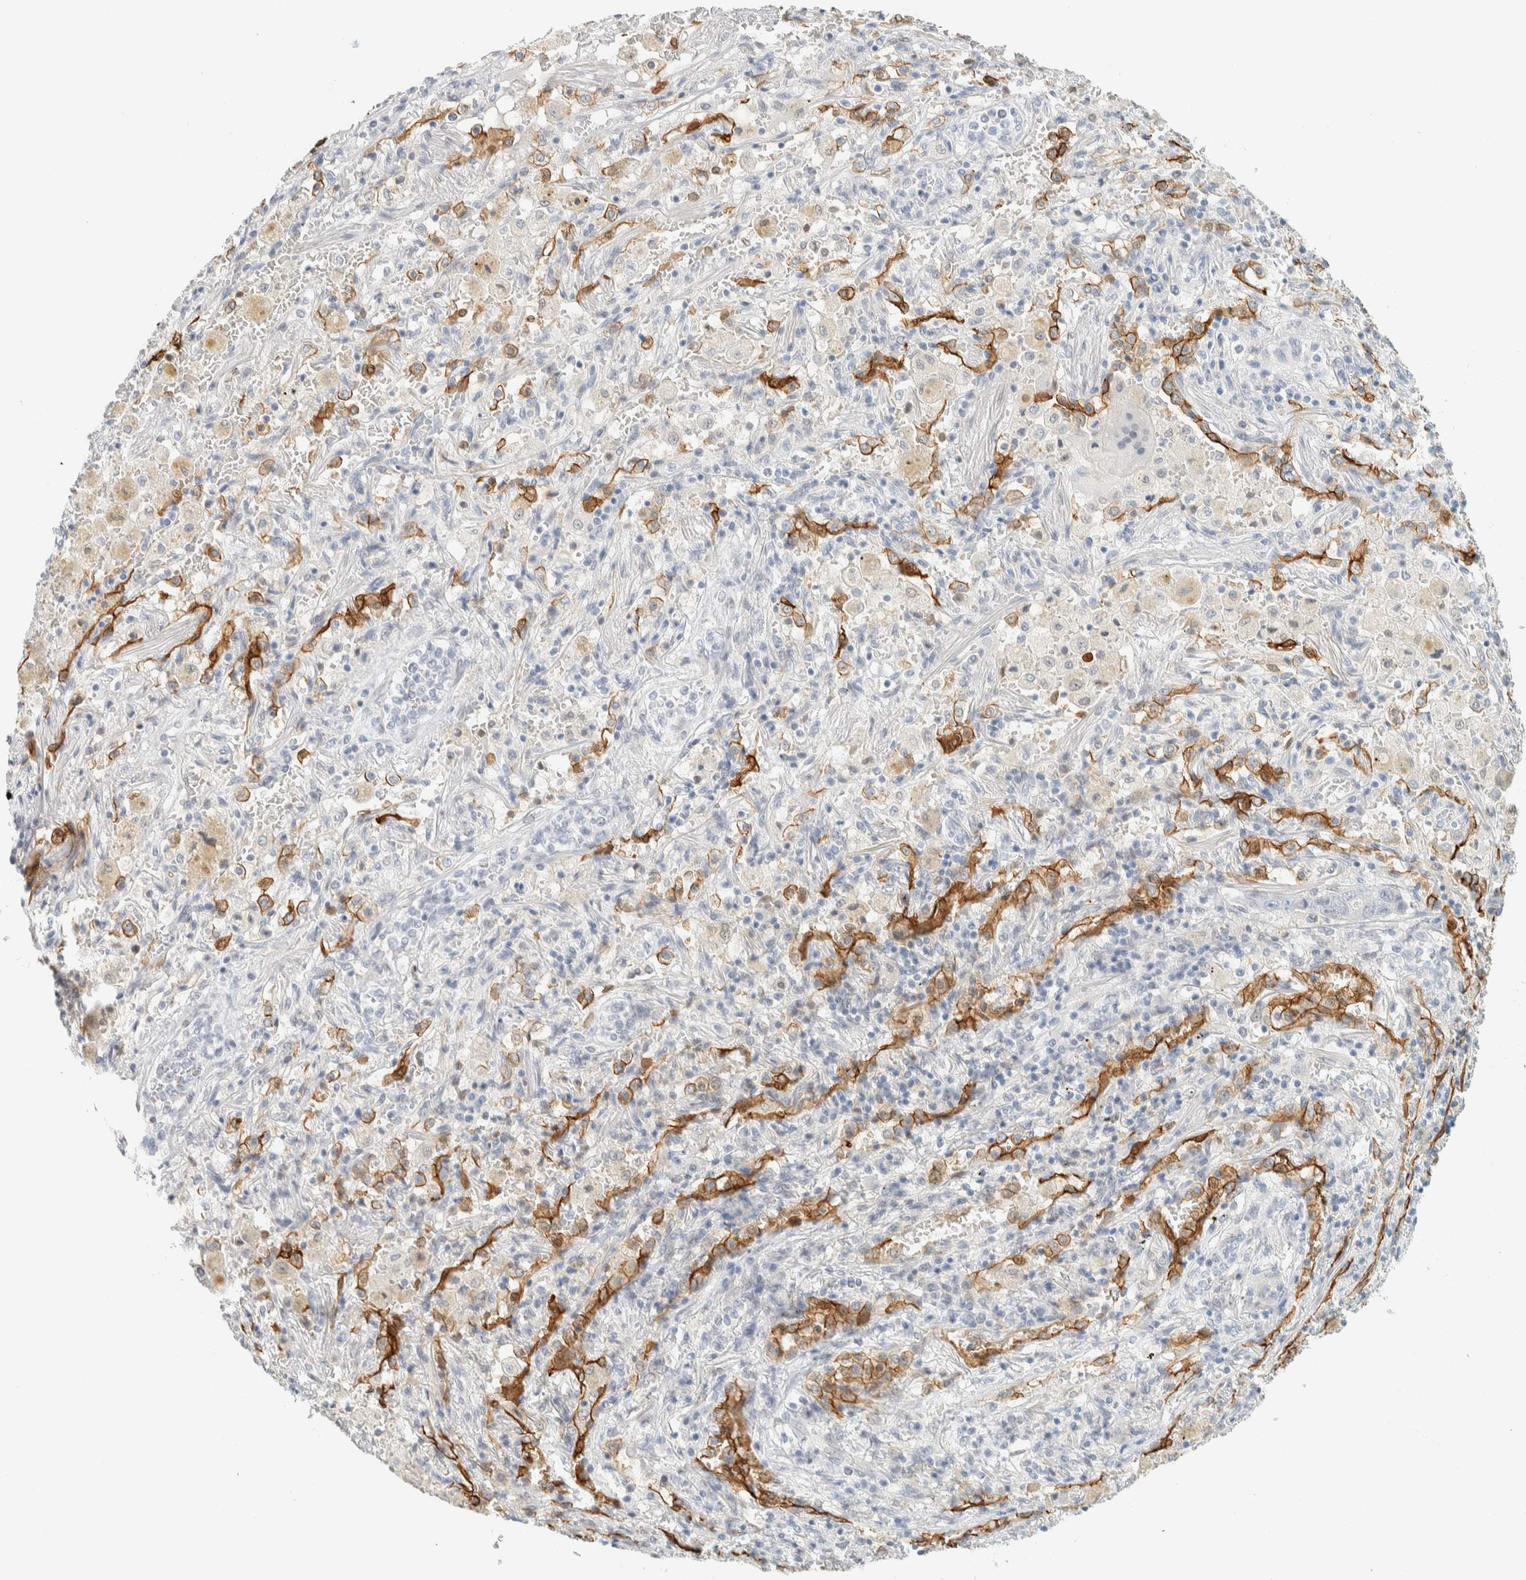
{"staining": {"intensity": "moderate", "quantity": "<25%", "location": "cytoplasmic/membranous"}, "tissue": "lung cancer", "cell_type": "Tumor cells", "image_type": "cancer", "snomed": [{"axis": "morphology", "description": "Squamous cell carcinoma, NOS"}, {"axis": "topography", "description": "Lung"}], "caption": "An image of lung cancer (squamous cell carcinoma) stained for a protein shows moderate cytoplasmic/membranous brown staining in tumor cells. (Stains: DAB in brown, nuclei in blue, Microscopy: brightfield microscopy at high magnification).", "gene": "C1QTNF12", "patient": {"sex": "male", "age": 61}}